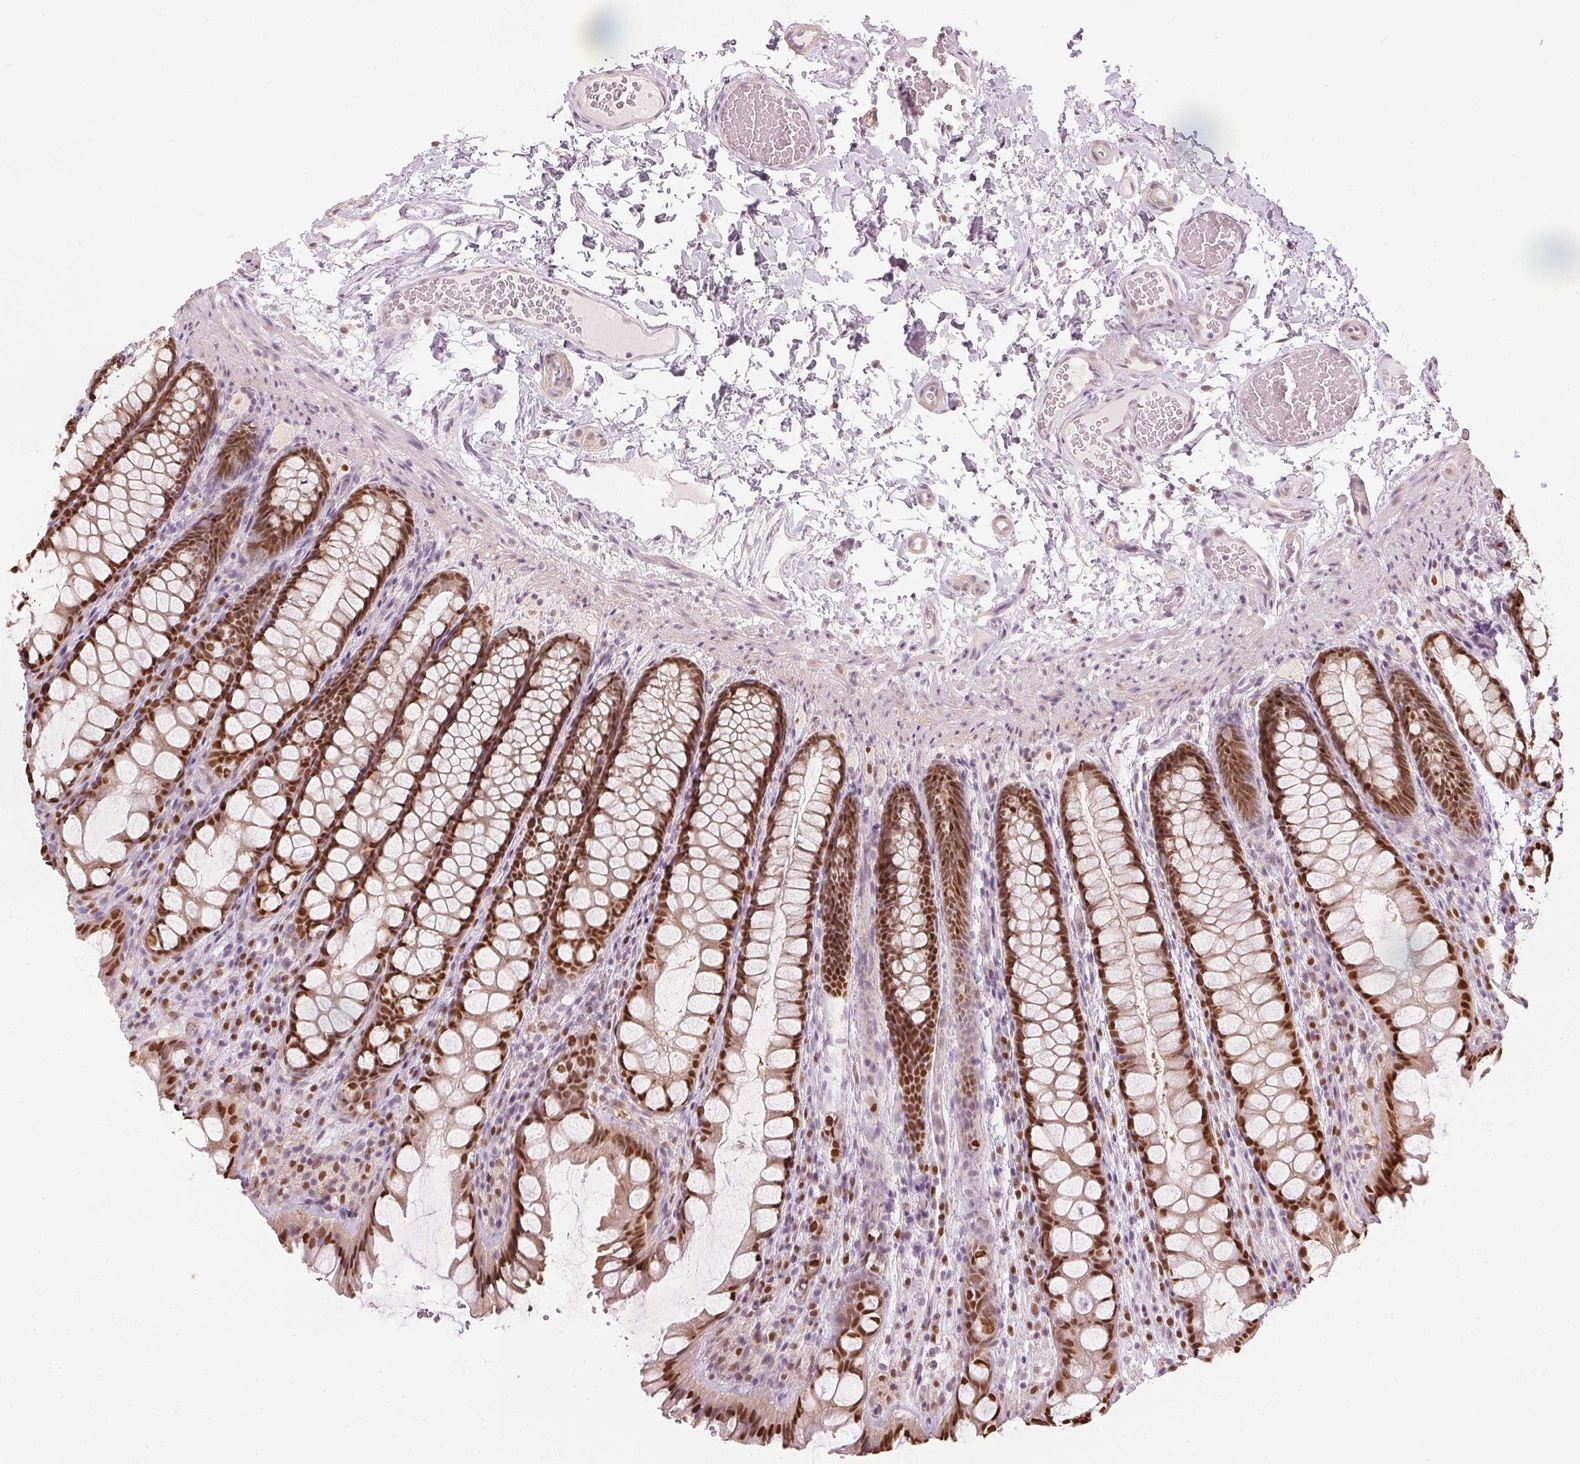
{"staining": {"intensity": "weak", "quantity": "<25%", "location": "cytoplasmic/membranous"}, "tissue": "colon", "cell_type": "Endothelial cells", "image_type": "normal", "snomed": [{"axis": "morphology", "description": "Normal tissue, NOS"}, {"axis": "topography", "description": "Colon"}], "caption": "IHC of unremarkable colon reveals no expression in endothelial cells.", "gene": "ENSG00000267001", "patient": {"sex": "male", "age": 47}}